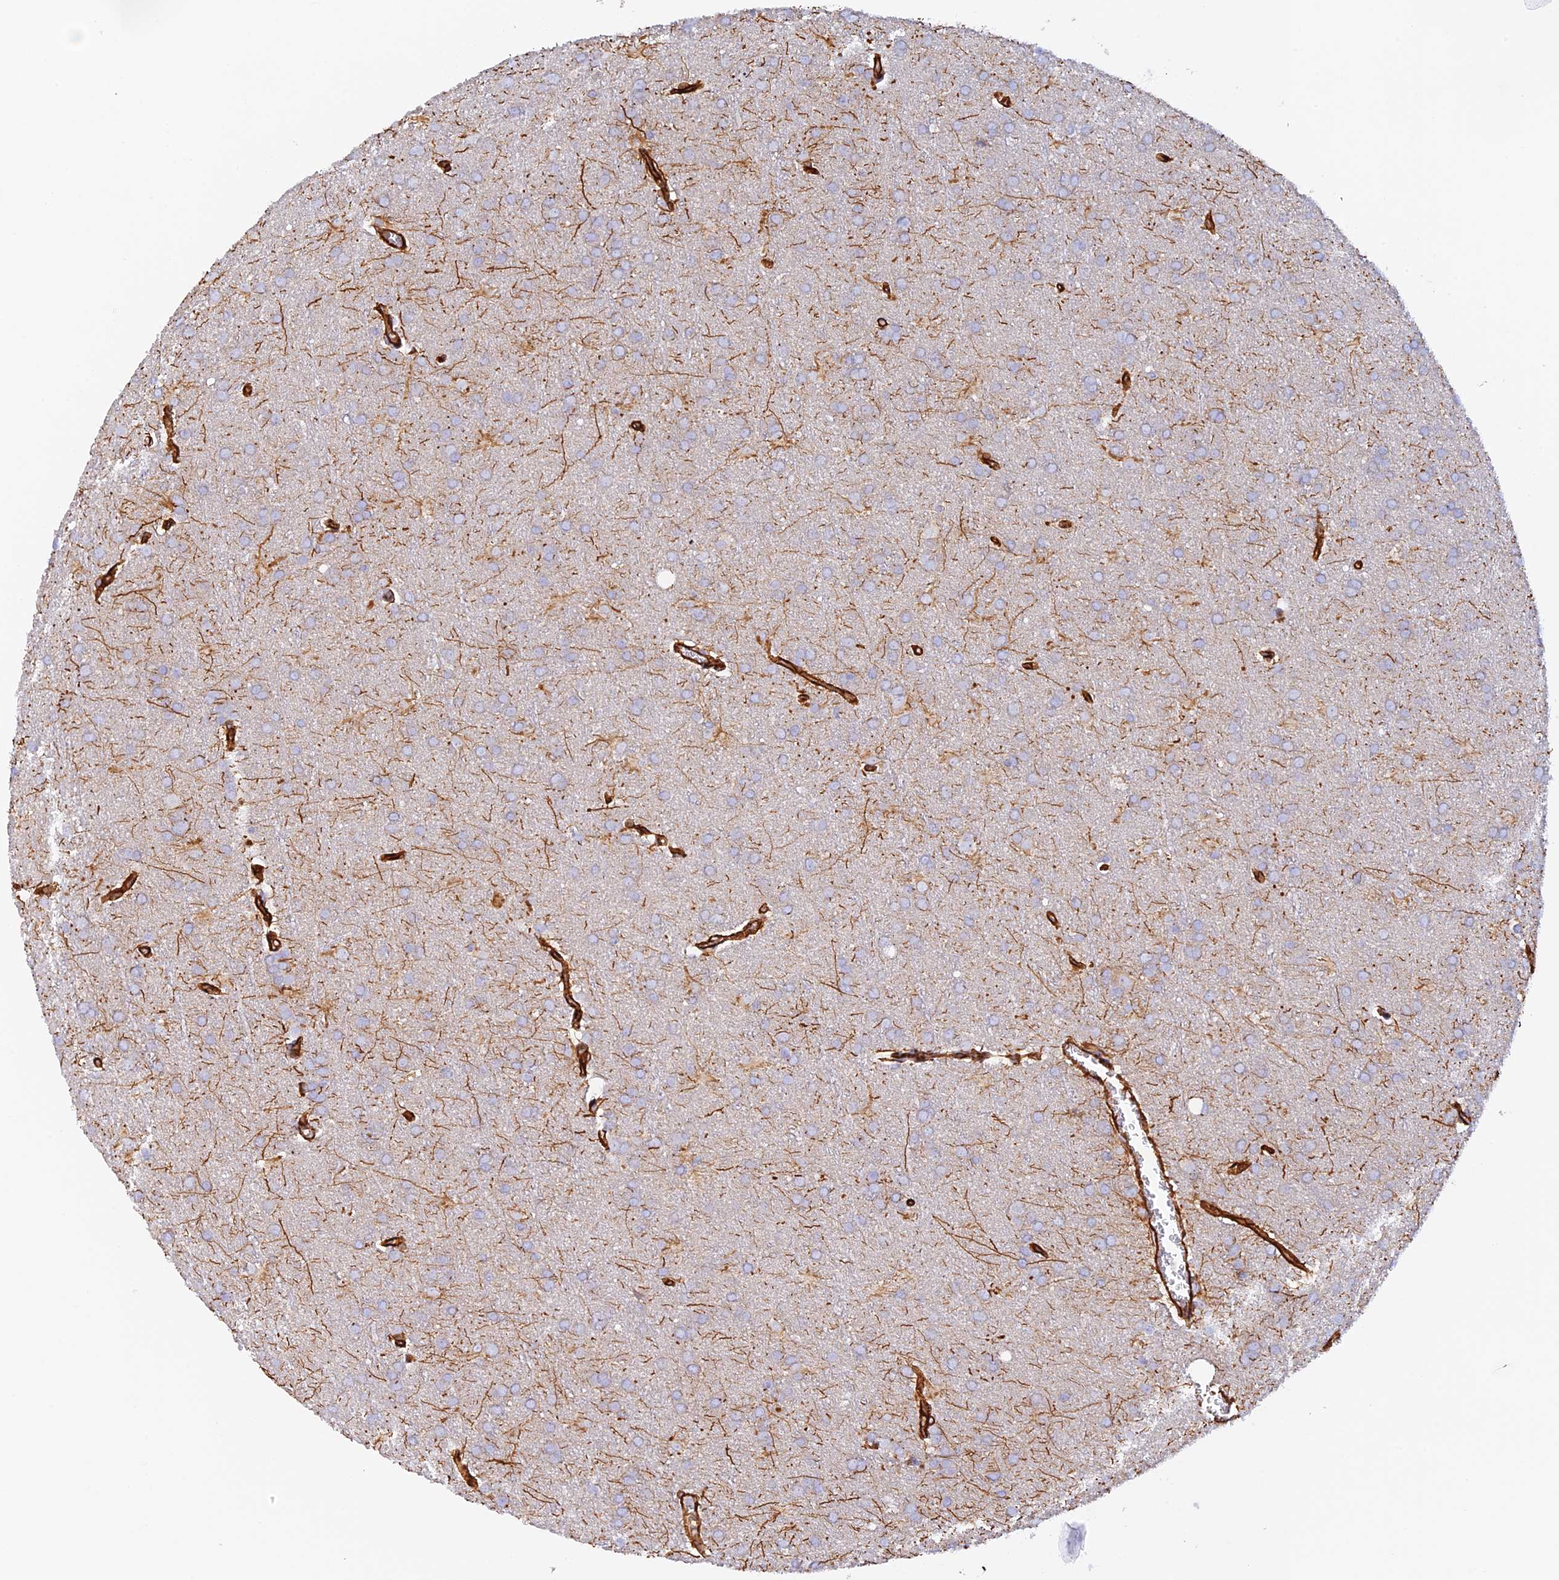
{"staining": {"intensity": "weak", "quantity": "25%-75%", "location": "cytoplasmic/membranous"}, "tissue": "glioma", "cell_type": "Tumor cells", "image_type": "cancer", "snomed": [{"axis": "morphology", "description": "Glioma, malignant, Low grade"}, {"axis": "topography", "description": "Brain"}], "caption": "A photomicrograph of malignant glioma (low-grade) stained for a protein shows weak cytoplasmic/membranous brown staining in tumor cells.", "gene": "MYO9A", "patient": {"sex": "female", "age": 32}}